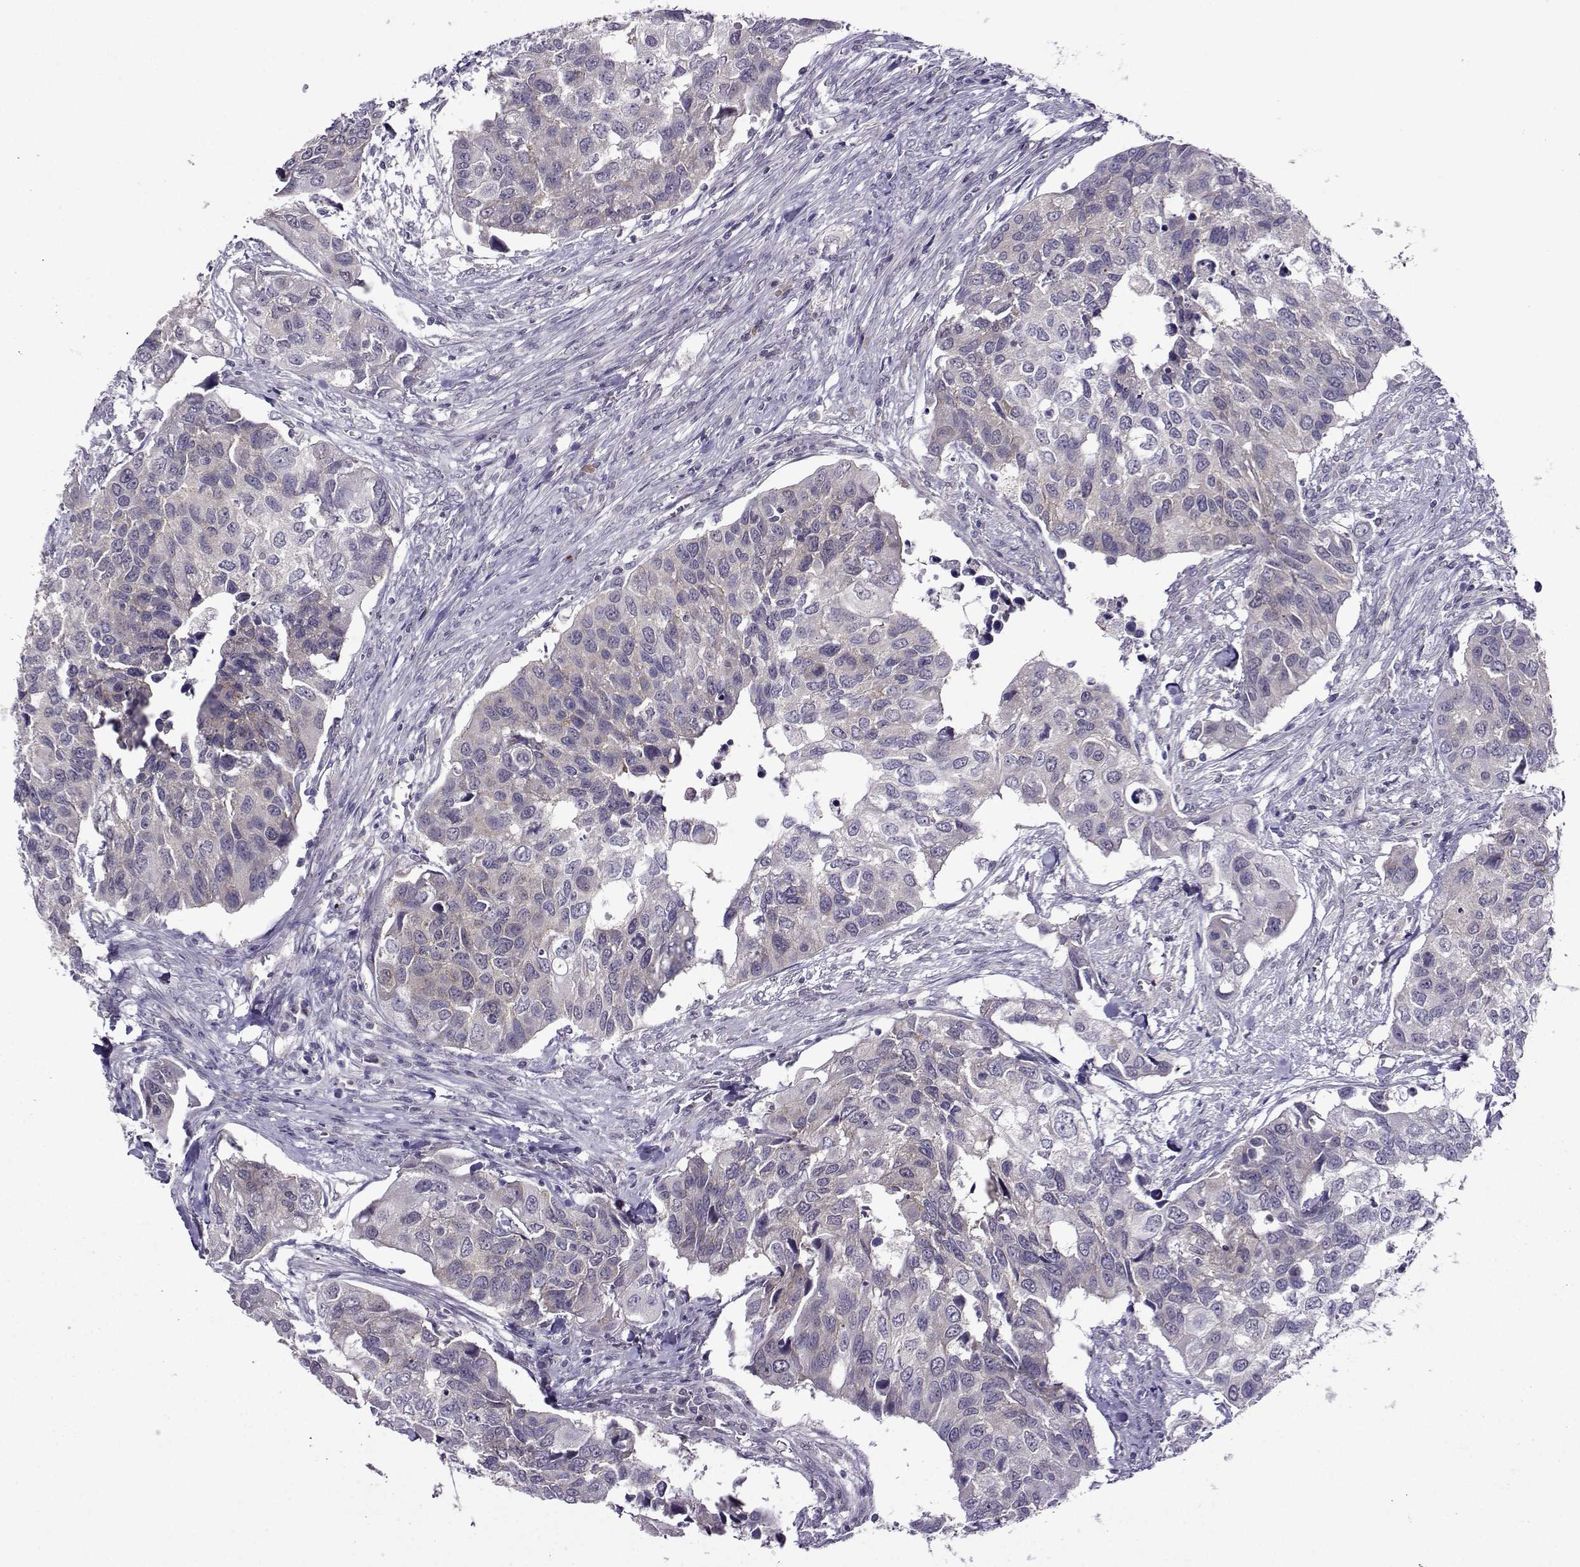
{"staining": {"intensity": "negative", "quantity": "none", "location": "none"}, "tissue": "urothelial cancer", "cell_type": "Tumor cells", "image_type": "cancer", "snomed": [{"axis": "morphology", "description": "Urothelial carcinoma, High grade"}, {"axis": "topography", "description": "Urinary bladder"}], "caption": "A photomicrograph of urothelial carcinoma (high-grade) stained for a protein displays no brown staining in tumor cells.", "gene": "DDX20", "patient": {"sex": "male", "age": 60}}